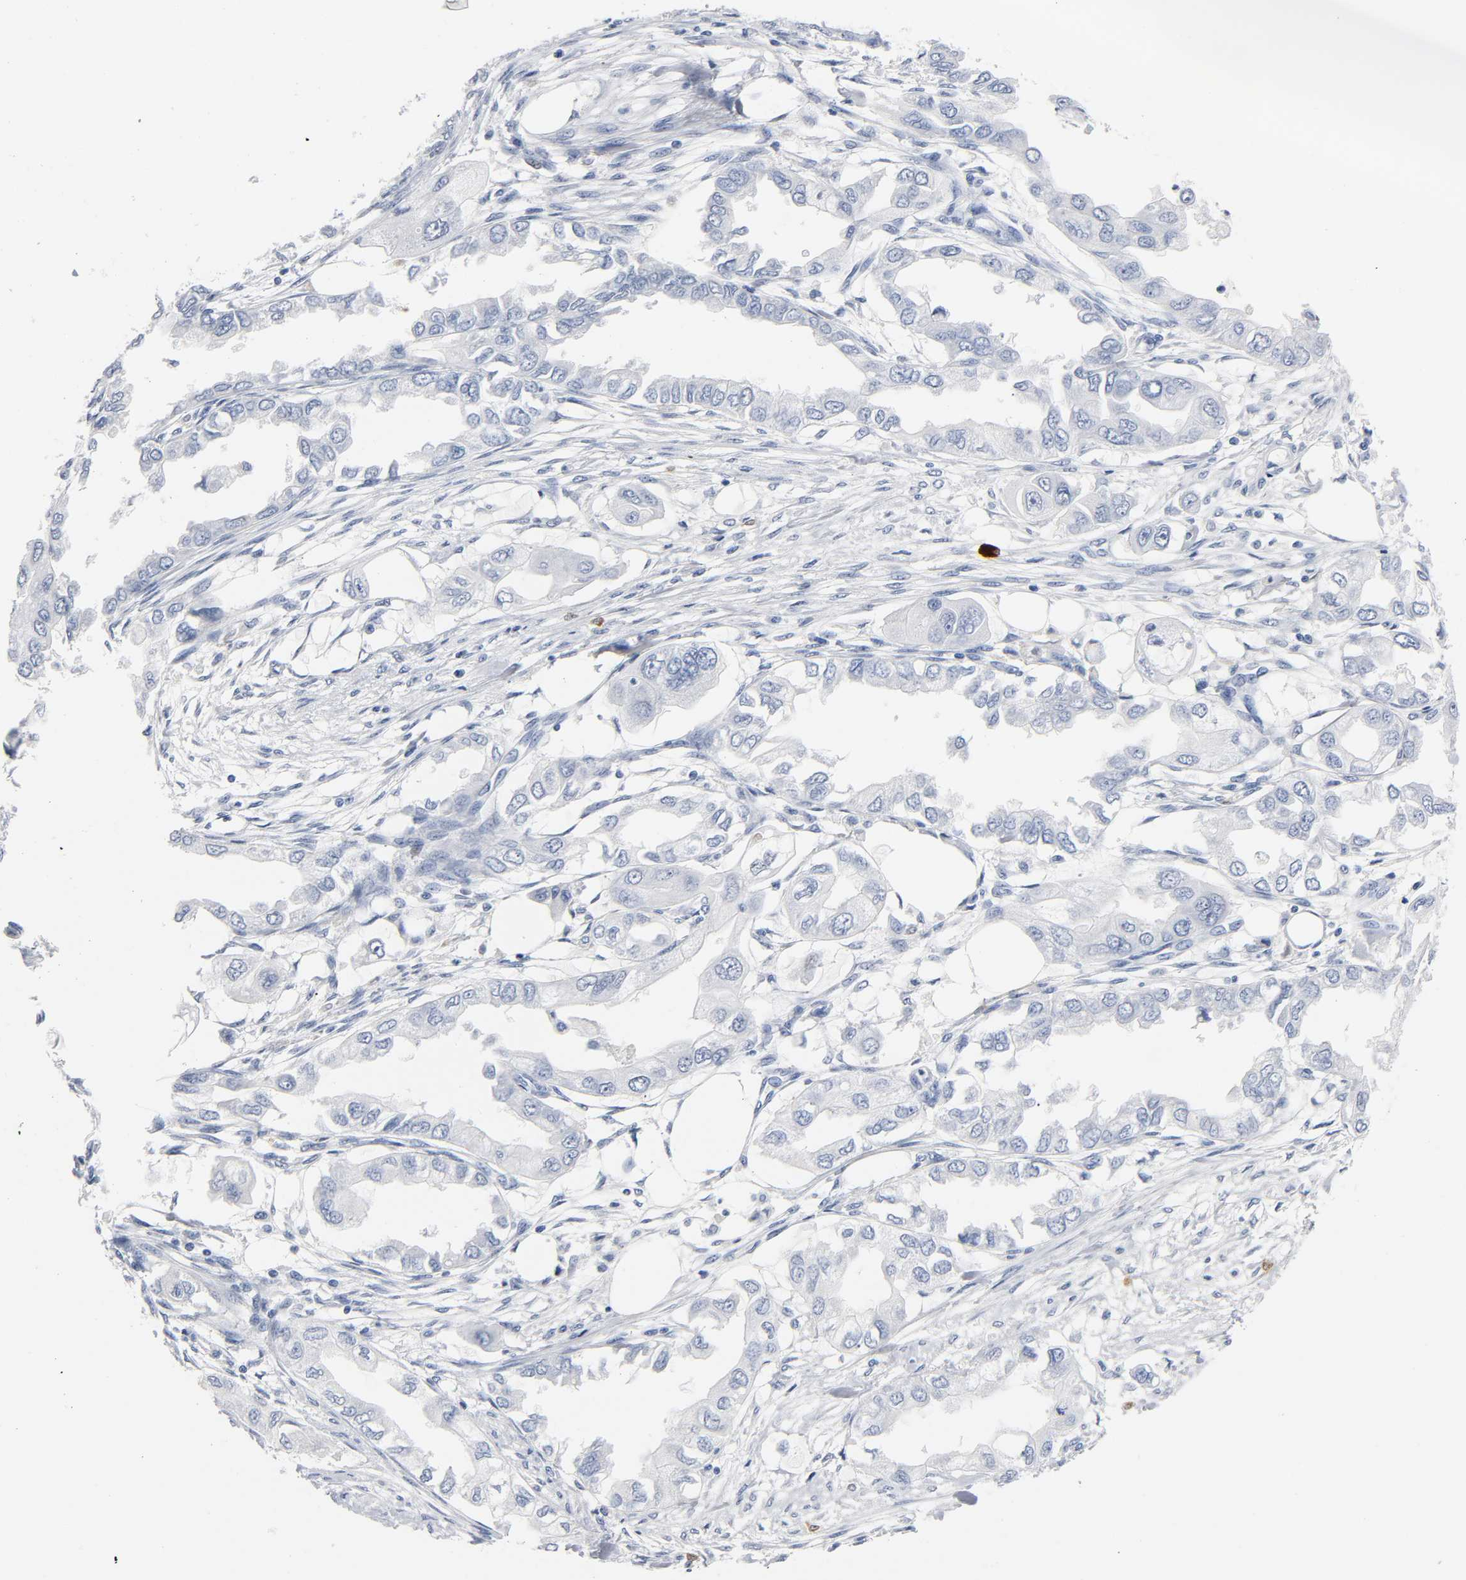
{"staining": {"intensity": "negative", "quantity": "none", "location": "none"}, "tissue": "endometrial cancer", "cell_type": "Tumor cells", "image_type": "cancer", "snomed": [{"axis": "morphology", "description": "Adenocarcinoma, NOS"}, {"axis": "topography", "description": "Endometrium"}], "caption": "The histopathology image shows no staining of tumor cells in adenocarcinoma (endometrial).", "gene": "NAB2", "patient": {"sex": "female", "age": 67}}